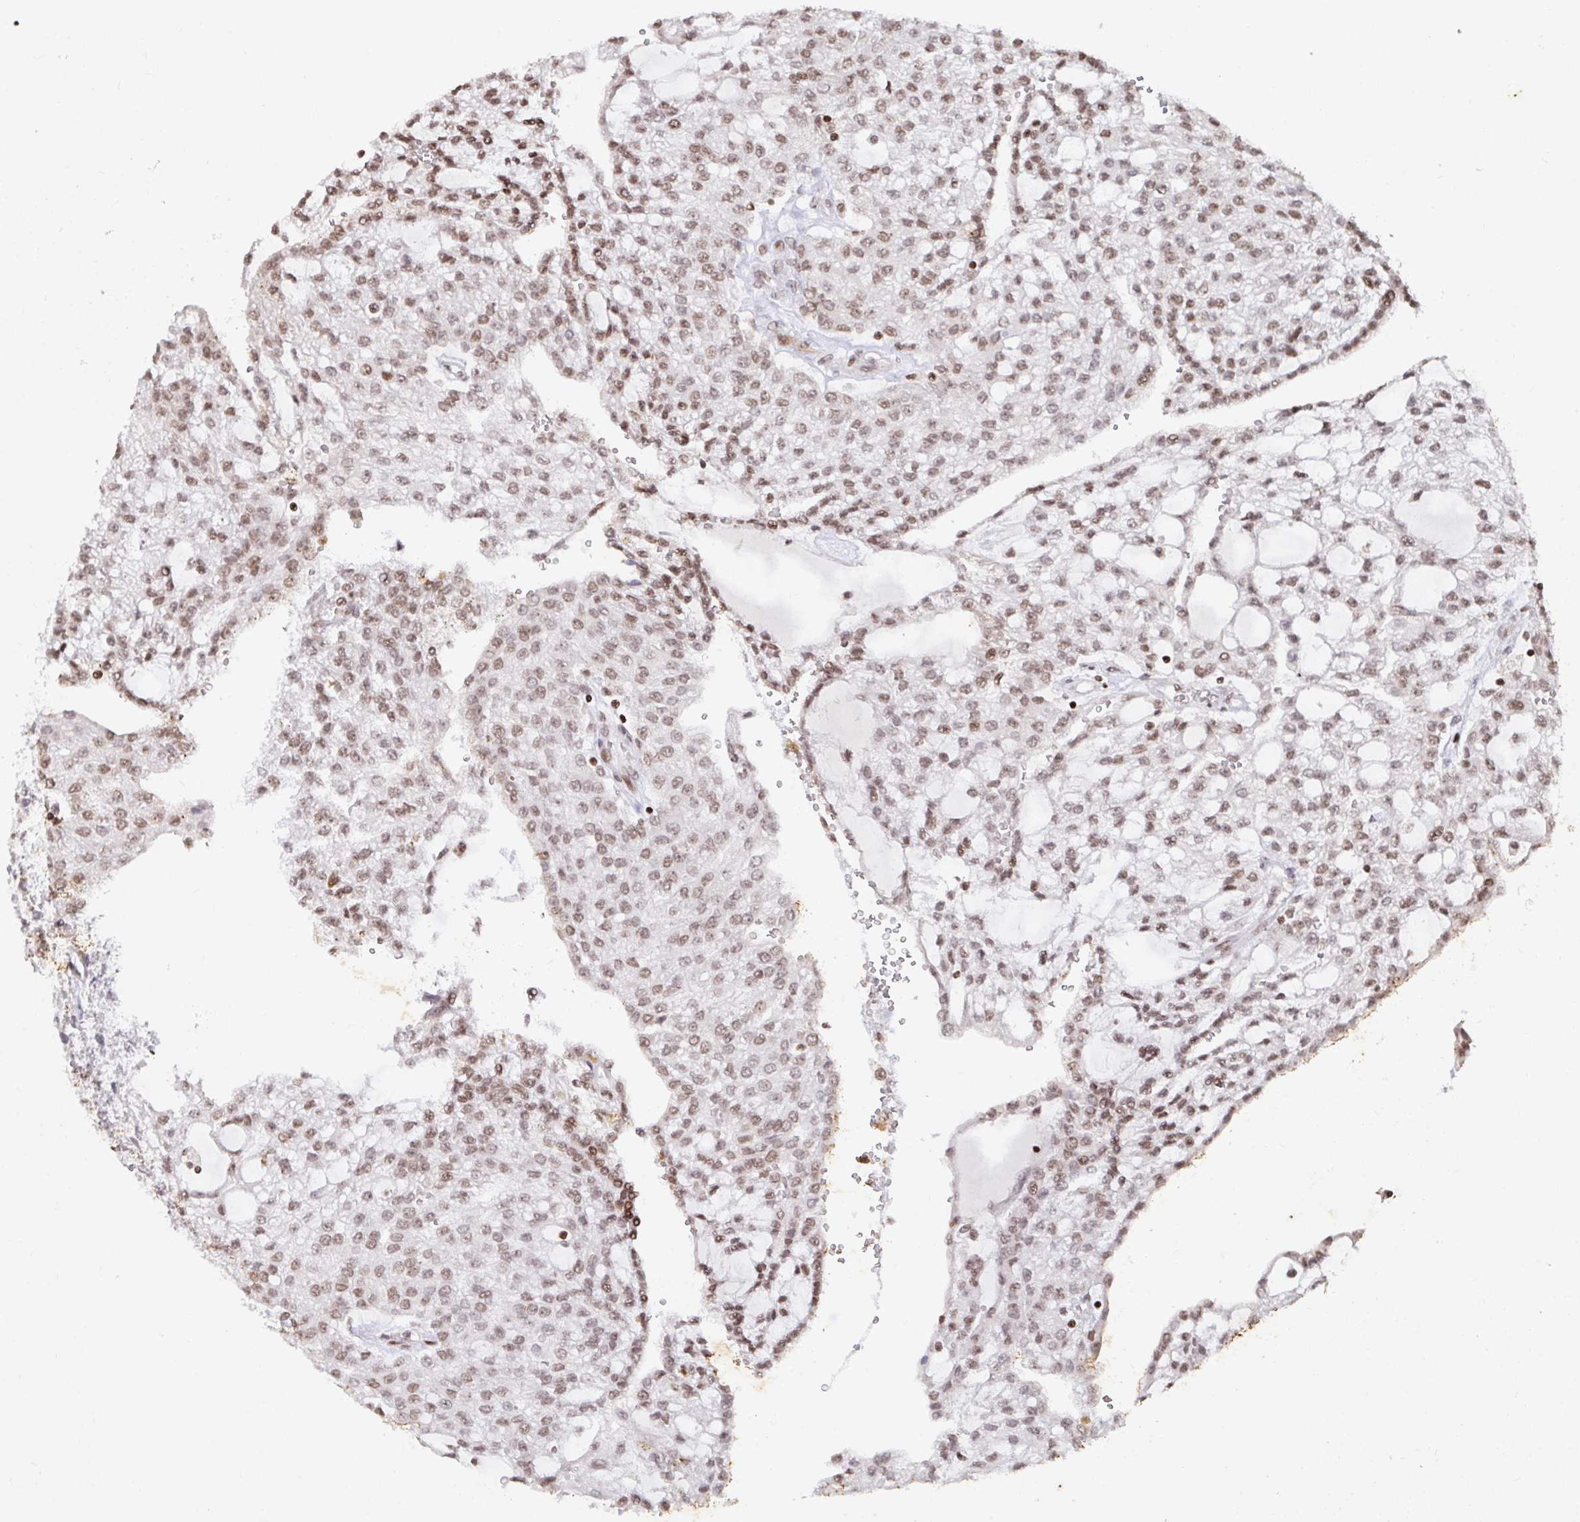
{"staining": {"intensity": "moderate", "quantity": ">75%", "location": "nuclear"}, "tissue": "renal cancer", "cell_type": "Tumor cells", "image_type": "cancer", "snomed": [{"axis": "morphology", "description": "Adenocarcinoma, NOS"}, {"axis": "topography", "description": "Kidney"}], "caption": "Tumor cells demonstrate medium levels of moderate nuclear expression in approximately >75% of cells in human renal cancer (adenocarcinoma).", "gene": "C19orf53", "patient": {"sex": "male", "age": 63}}